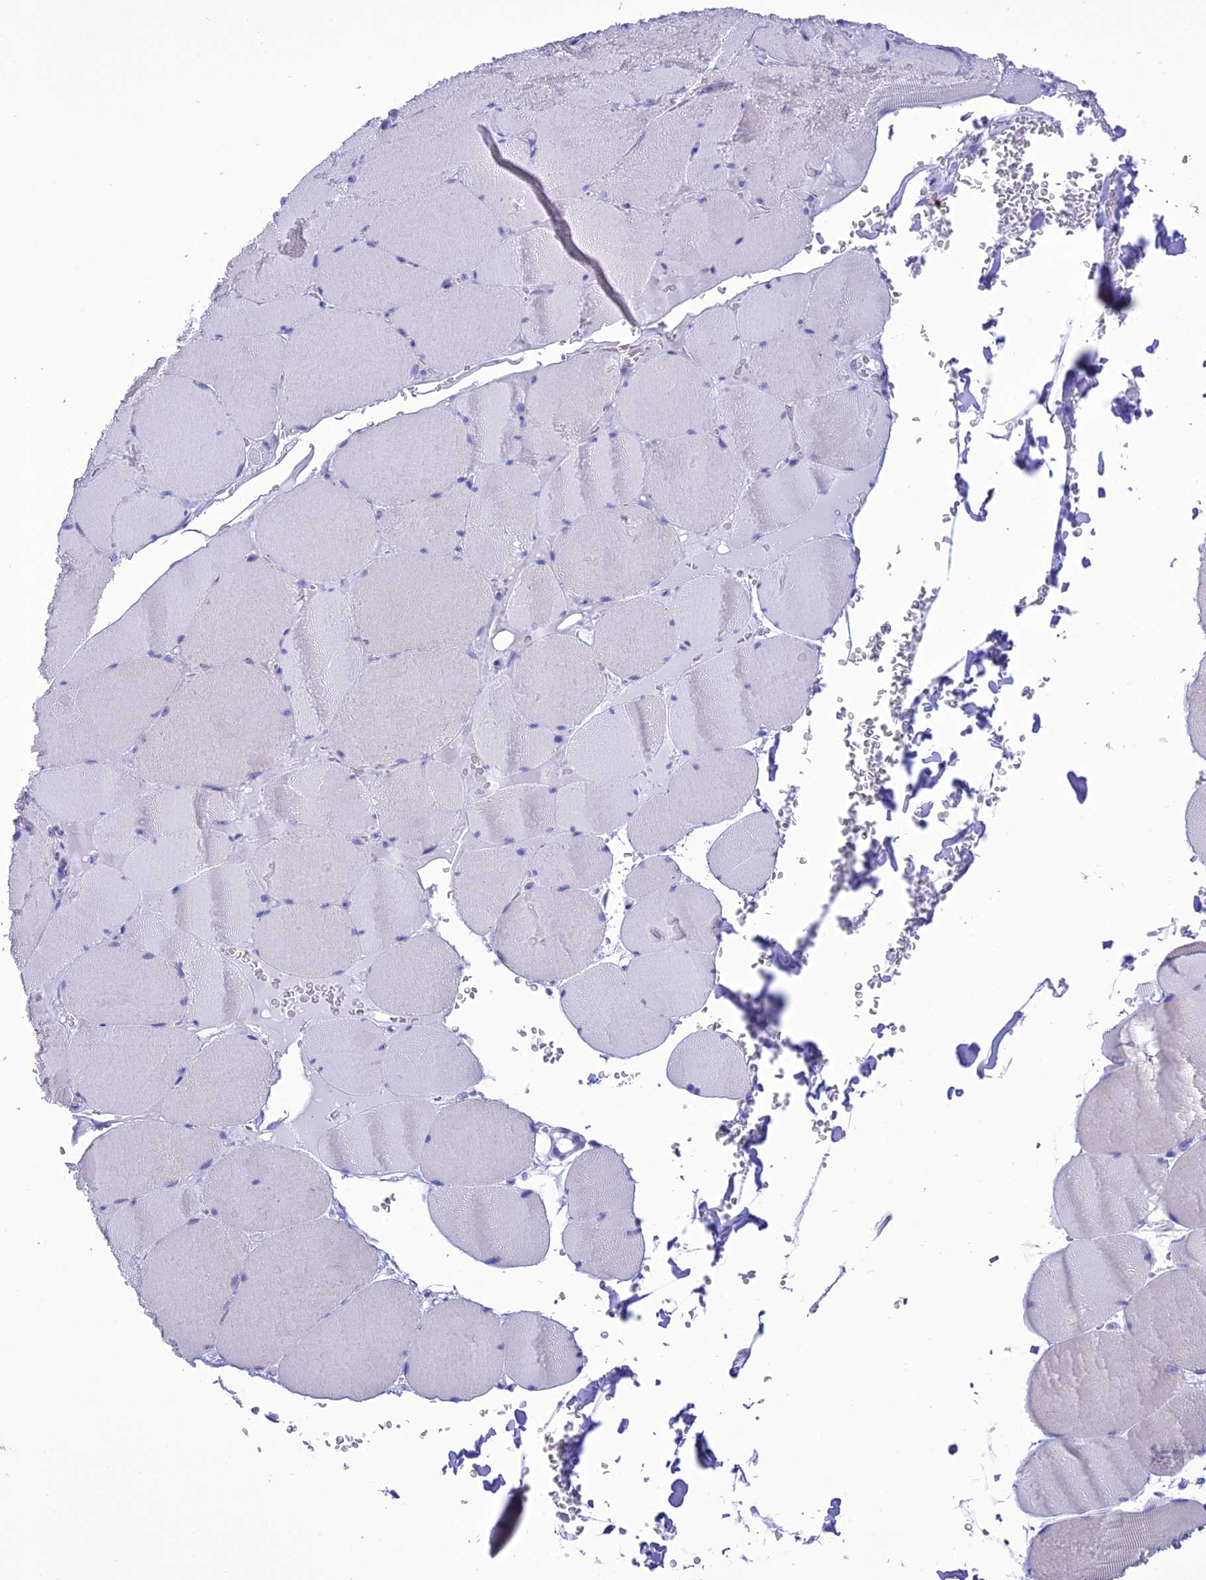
{"staining": {"intensity": "negative", "quantity": "none", "location": "none"}, "tissue": "skeletal muscle", "cell_type": "Myocytes", "image_type": "normal", "snomed": [{"axis": "morphology", "description": "Normal tissue, NOS"}, {"axis": "topography", "description": "Skeletal muscle"}, {"axis": "topography", "description": "Head-Neck"}], "caption": "Immunohistochemistry of unremarkable human skeletal muscle shows no staining in myocytes.", "gene": "VPS52", "patient": {"sex": "male", "age": 66}}